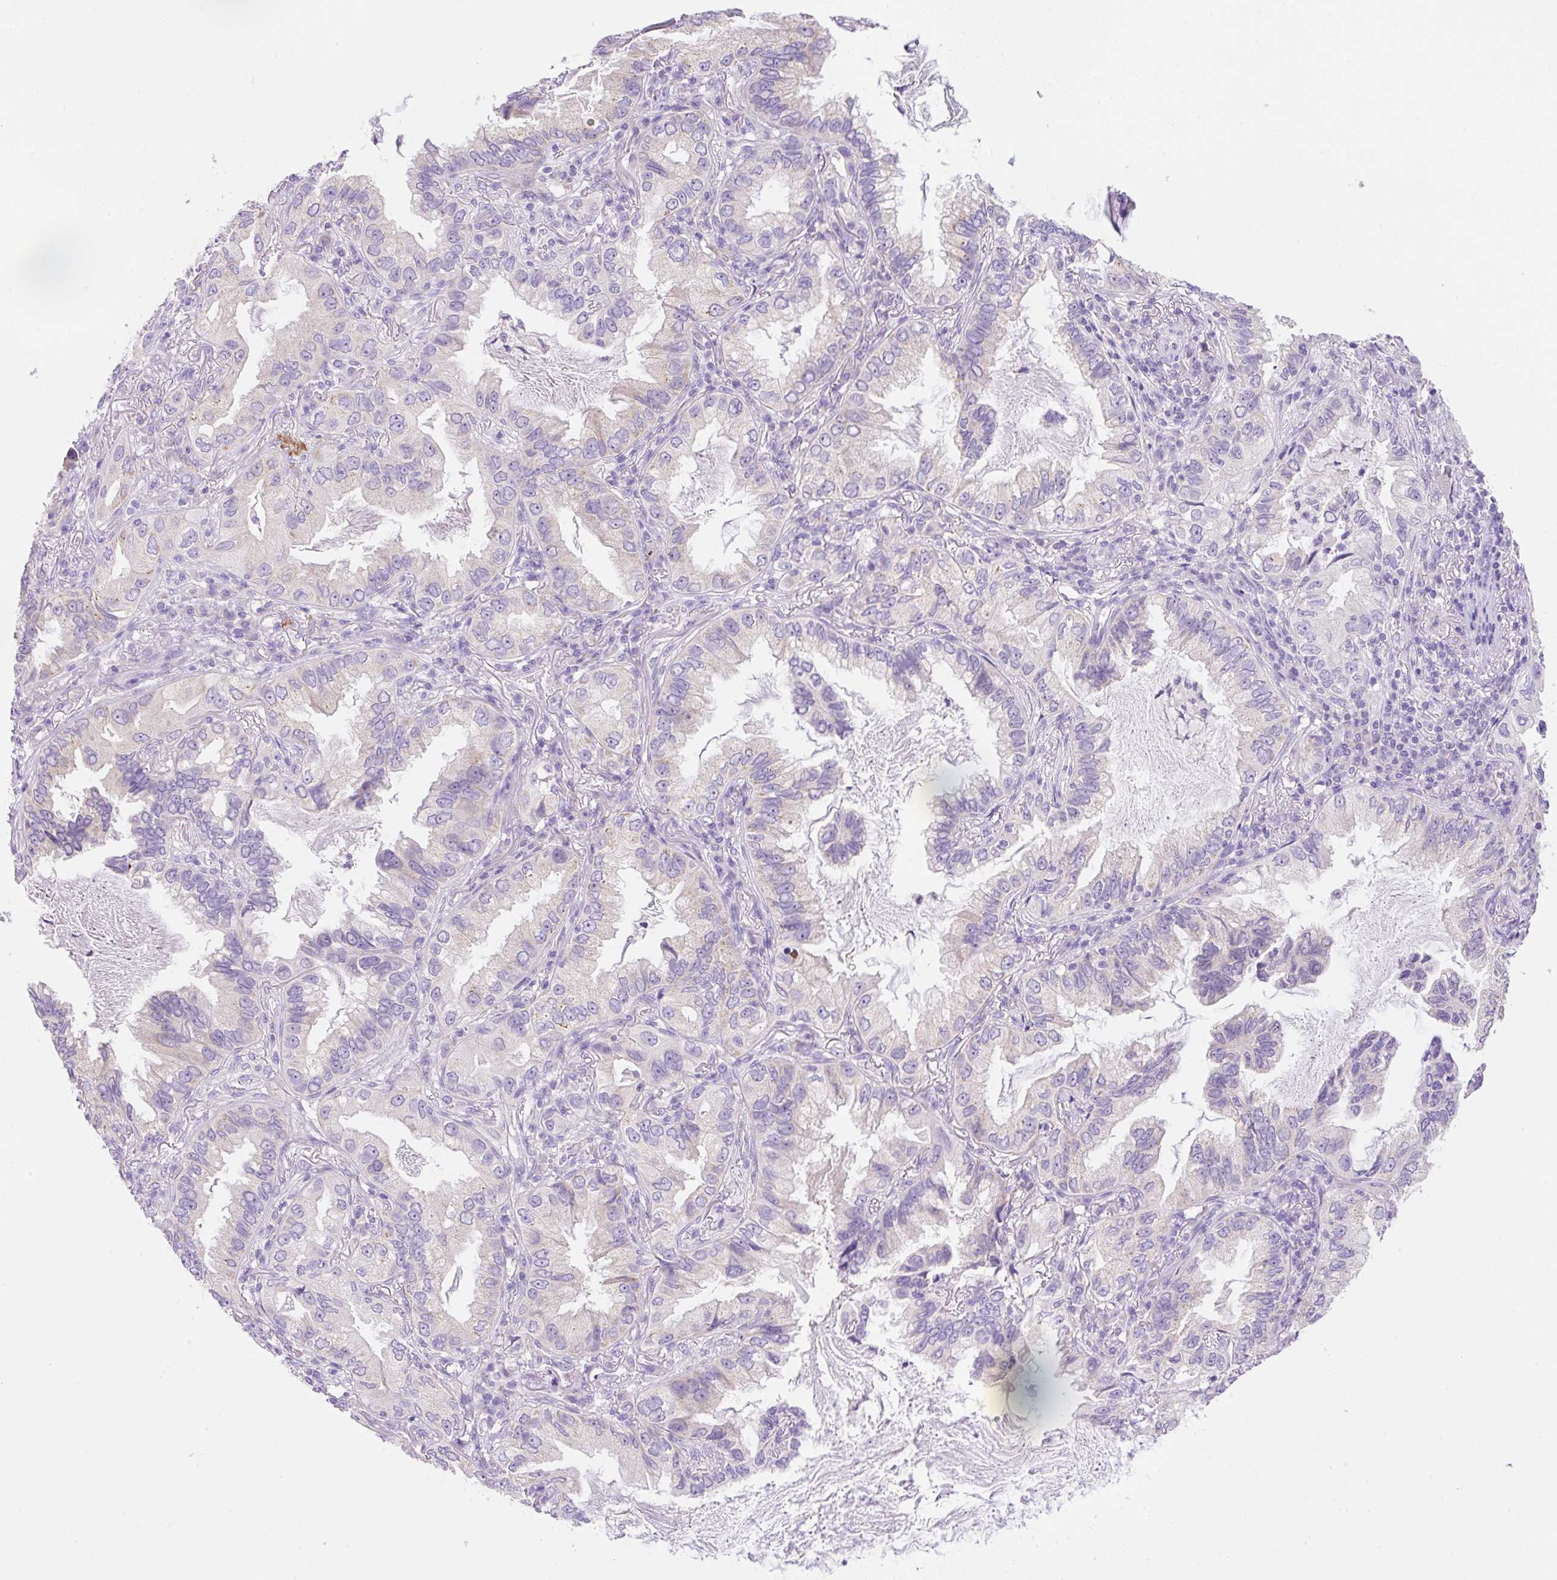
{"staining": {"intensity": "negative", "quantity": "none", "location": "none"}, "tissue": "lung cancer", "cell_type": "Tumor cells", "image_type": "cancer", "snomed": [{"axis": "morphology", "description": "Adenocarcinoma, NOS"}, {"axis": "topography", "description": "Lung"}], "caption": "An image of lung adenocarcinoma stained for a protein demonstrates no brown staining in tumor cells. (DAB (3,3'-diaminobenzidine) immunohistochemistry (IHC), high magnification).", "gene": "NDST3", "patient": {"sex": "female", "age": 69}}